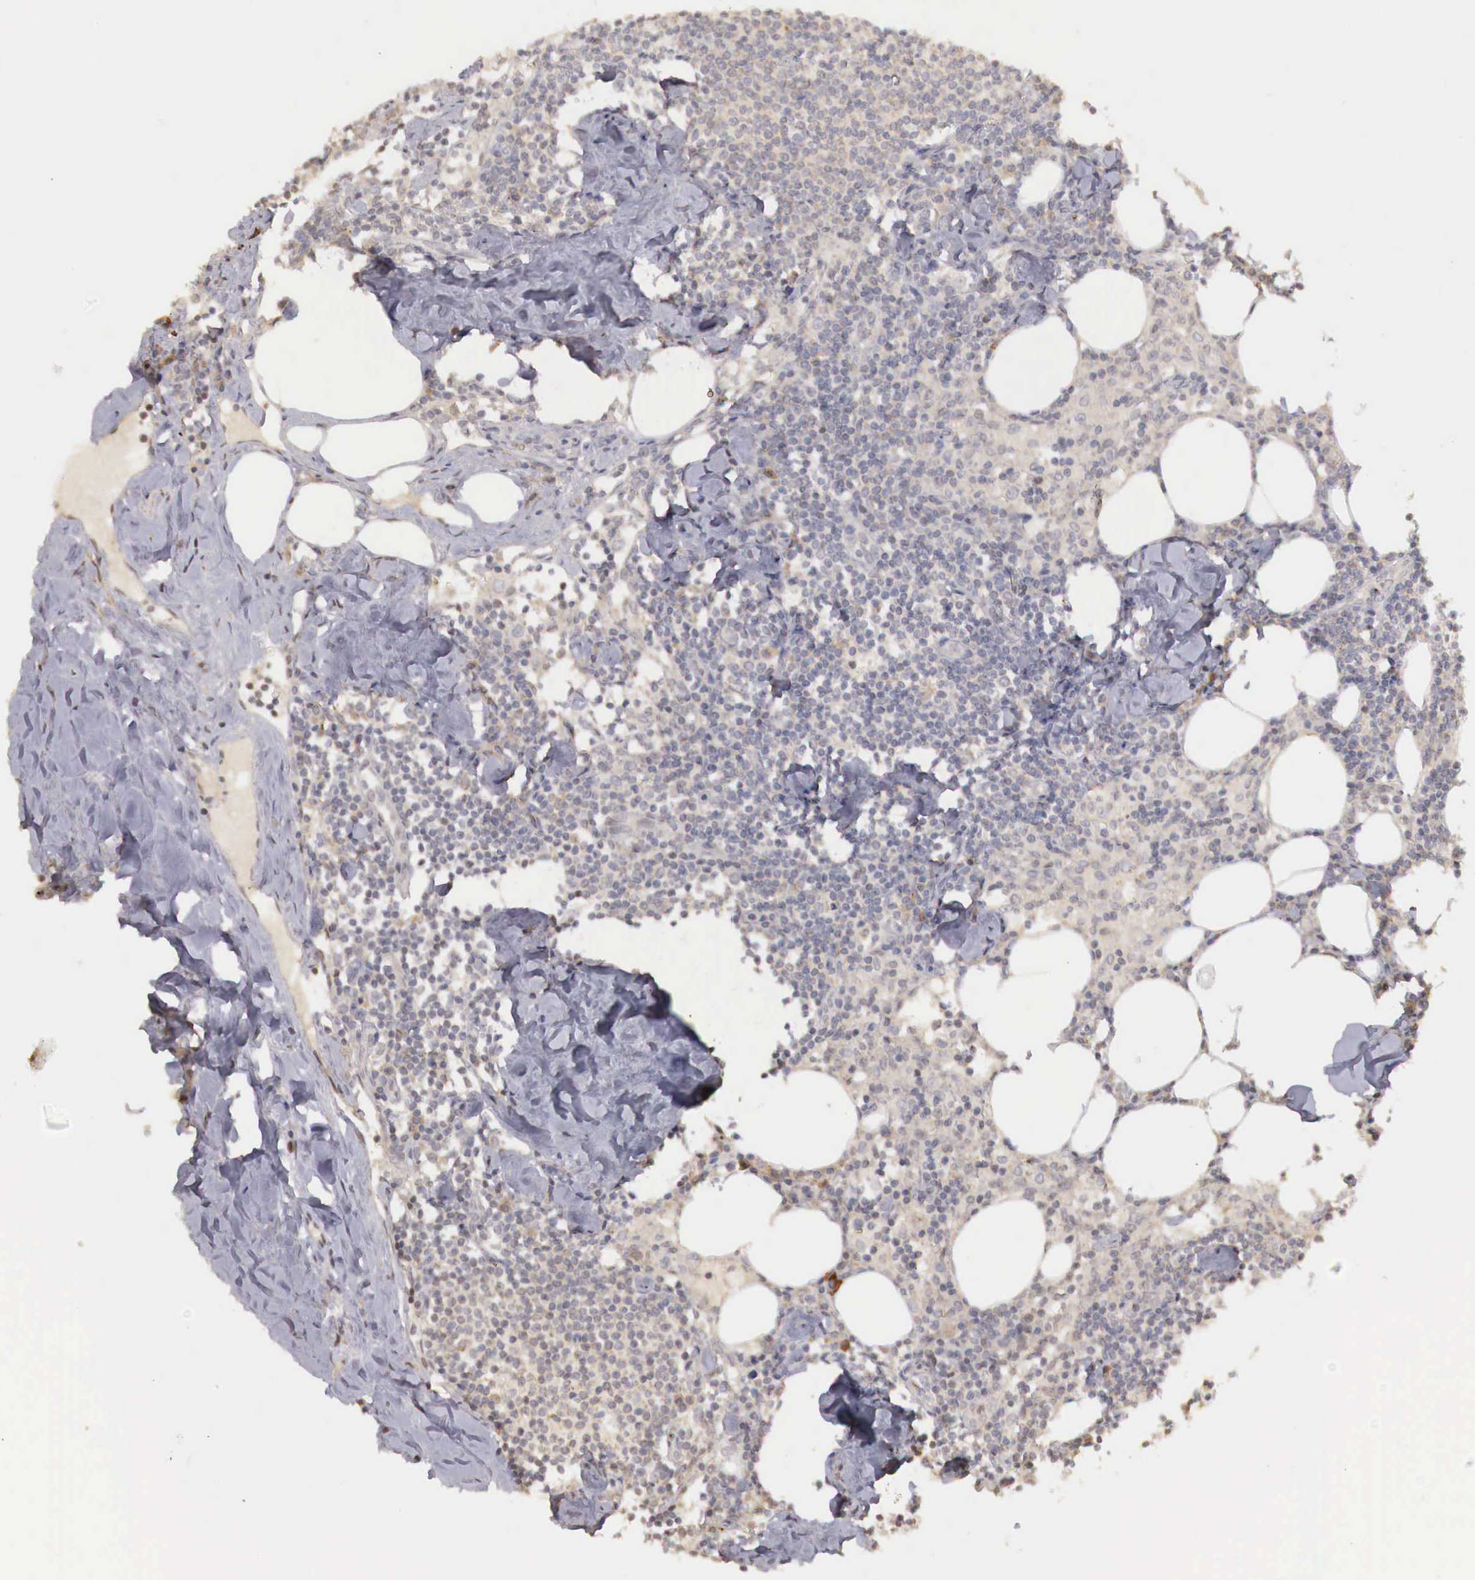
{"staining": {"intensity": "negative", "quantity": "none", "location": "none"}, "tissue": "lymph node", "cell_type": "Germinal center cells", "image_type": "normal", "snomed": [{"axis": "morphology", "description": "Normal tissue, NOS"}, {"axis": "topography", "description": "Lymph node"}], "caption": "The micrograph exhibits no staining of germinal center cells in unremarkable lymph node. Brightfield microscopy of IHC stained with DAB (3,3'-diaminobenzidine) (brown) and hematoxylin (blue), captured at high magnification.", "gene": "TBC1D9", "patient": {"sex": "male", "age": 67}}